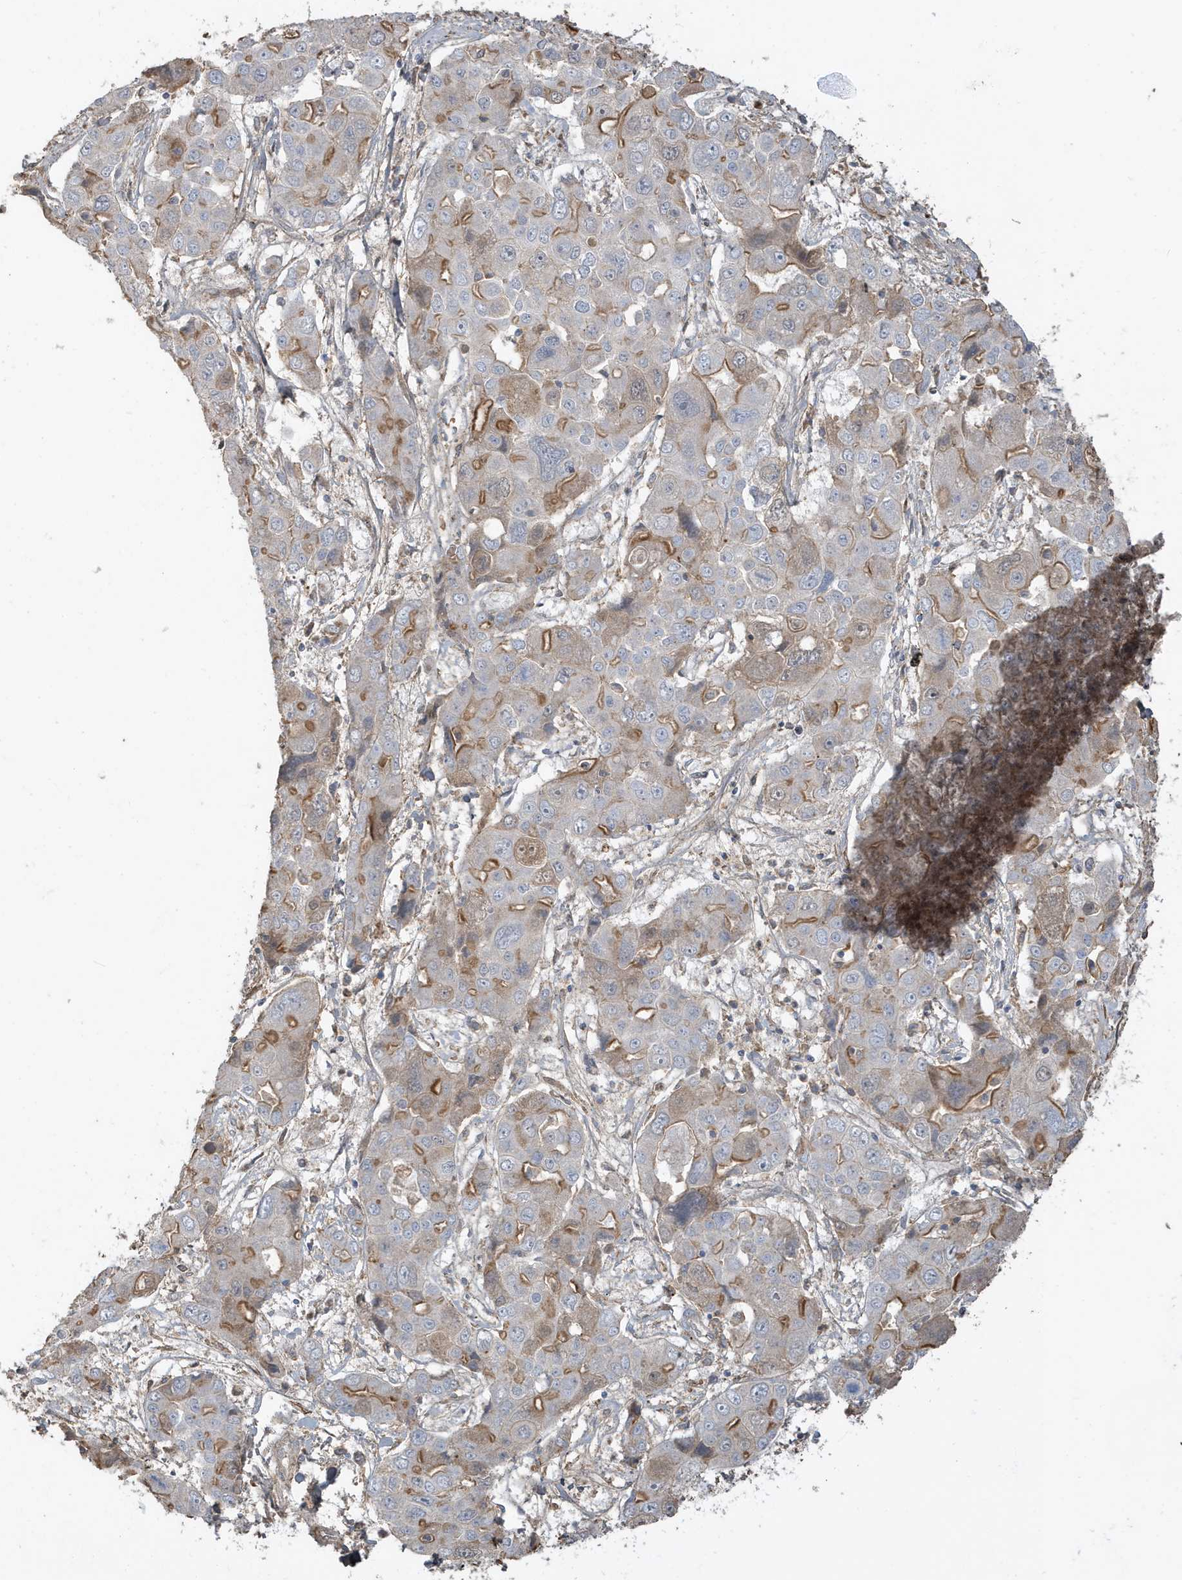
{"staining": {"intensity": "moderate", "quantity": "<25%", "location": "cytoplasmic/membranous"}, "tissue": "liver cancer", "cell_type": "Tumor cells", "image_type": "cancer", "snomed": [{"axis": "morphology", "description": "Cholangiocarcinoma"}, {"axis": "topography", "description": "Liver"}], "caption": "High-power microscopy captured an immunohistochemistry (IHC) photomicrograph of cholangiocarcinoma (liver), revealing moderate cytoplasmic/membranous staining in approximately <25% of tumor cells.", "gene": "PRRT3", "patient": {"sex": "male", "age": 67}}